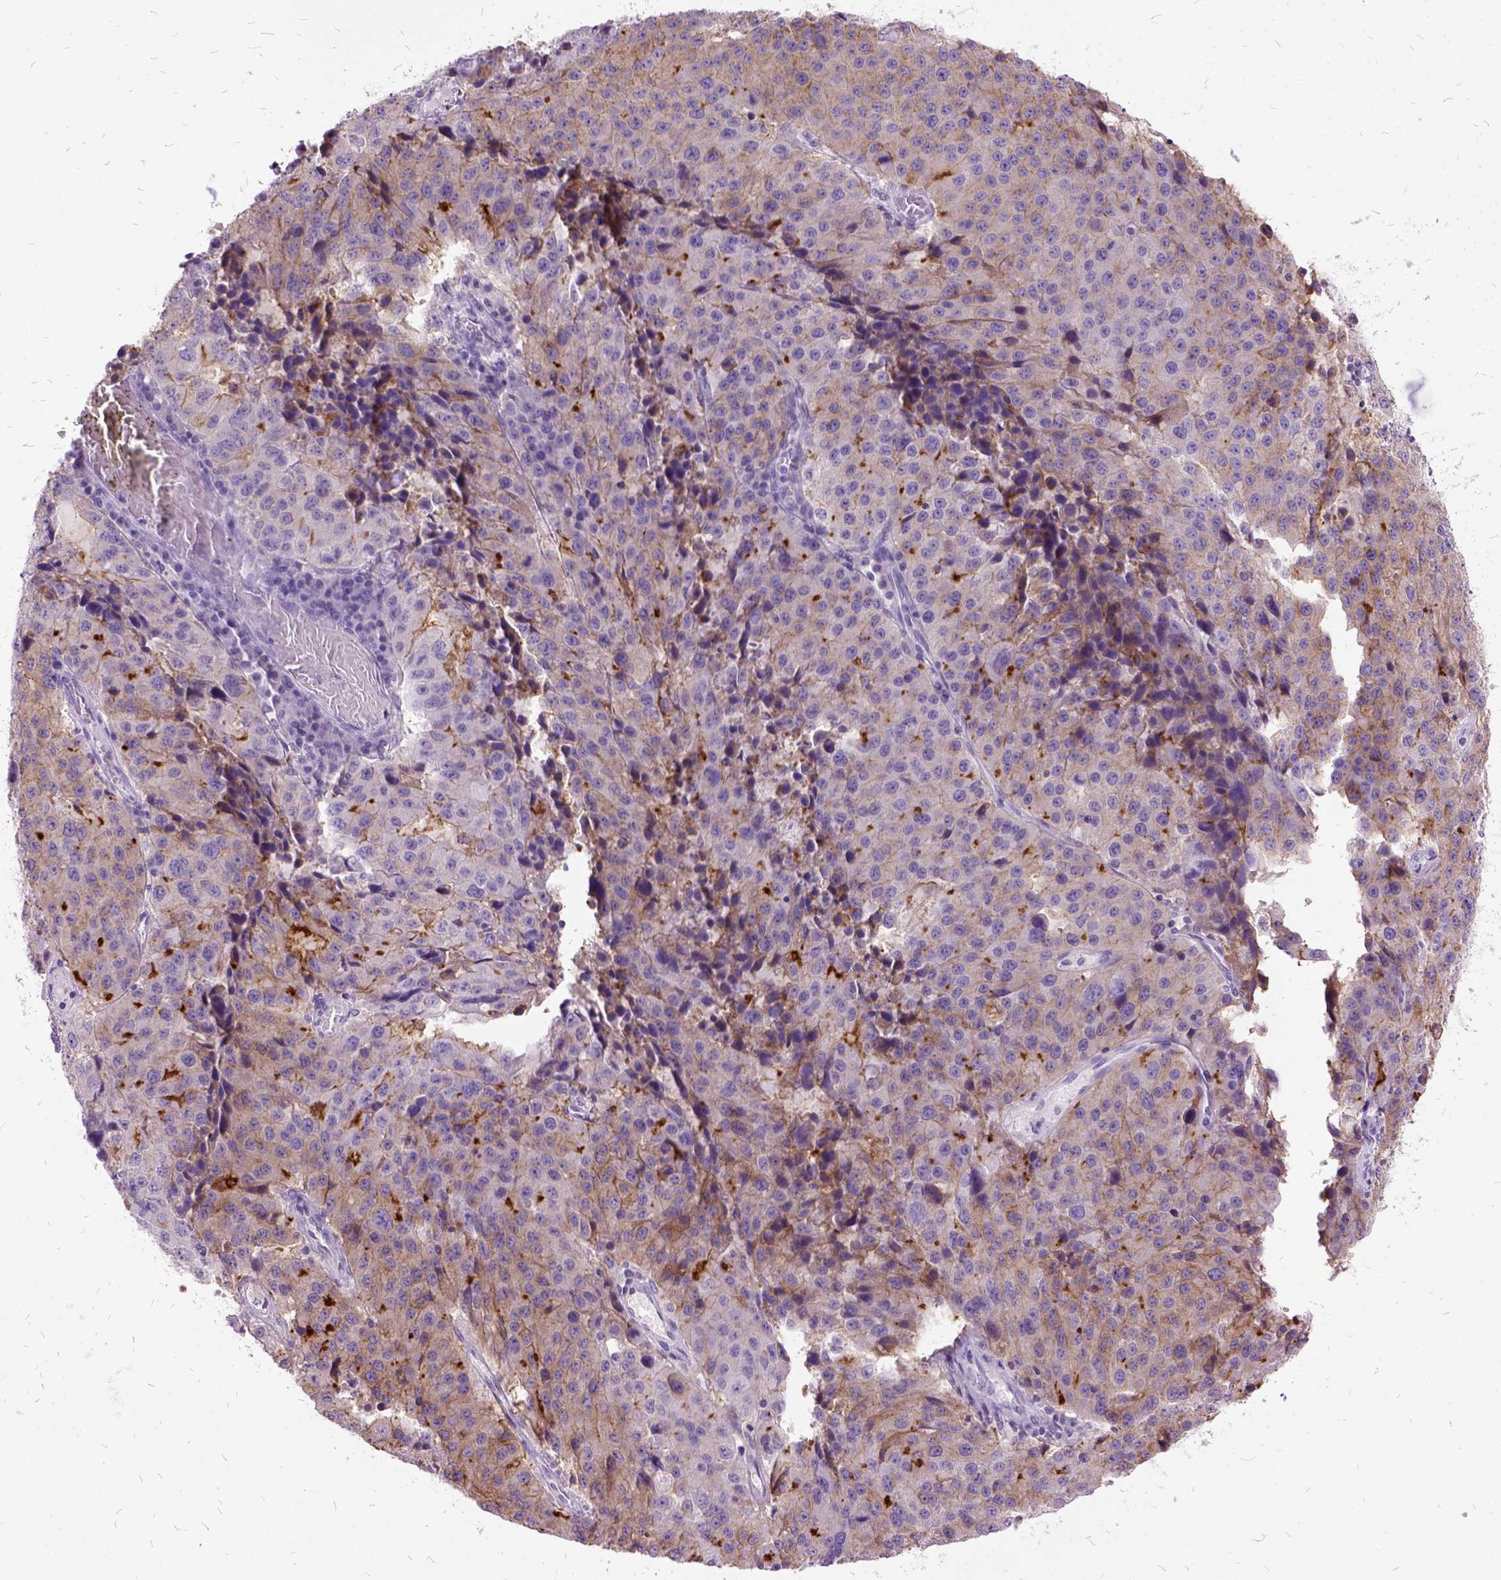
{"staining": {"intensity": "moderate", "quantity": "<25%", "location": "cytoplasmic/membranous"}, "tissue": "stomach cancer", "cell_type": "Tumor cells", "image_type": "cancer", "snomed": [{"axis": "morphology", "description": "Adenocarcinoma, NOS"}, {"axis": "topography", "description": "Stomach"}], "caption": "Human adenocarcinoma (stomach) stained for a protein (brown) demonstrates moderate cytoplasmic/membranous positive staining in about <25% of tumor cells.", "gene": "MME", "patient": {"sex": "male", "age": 71}}